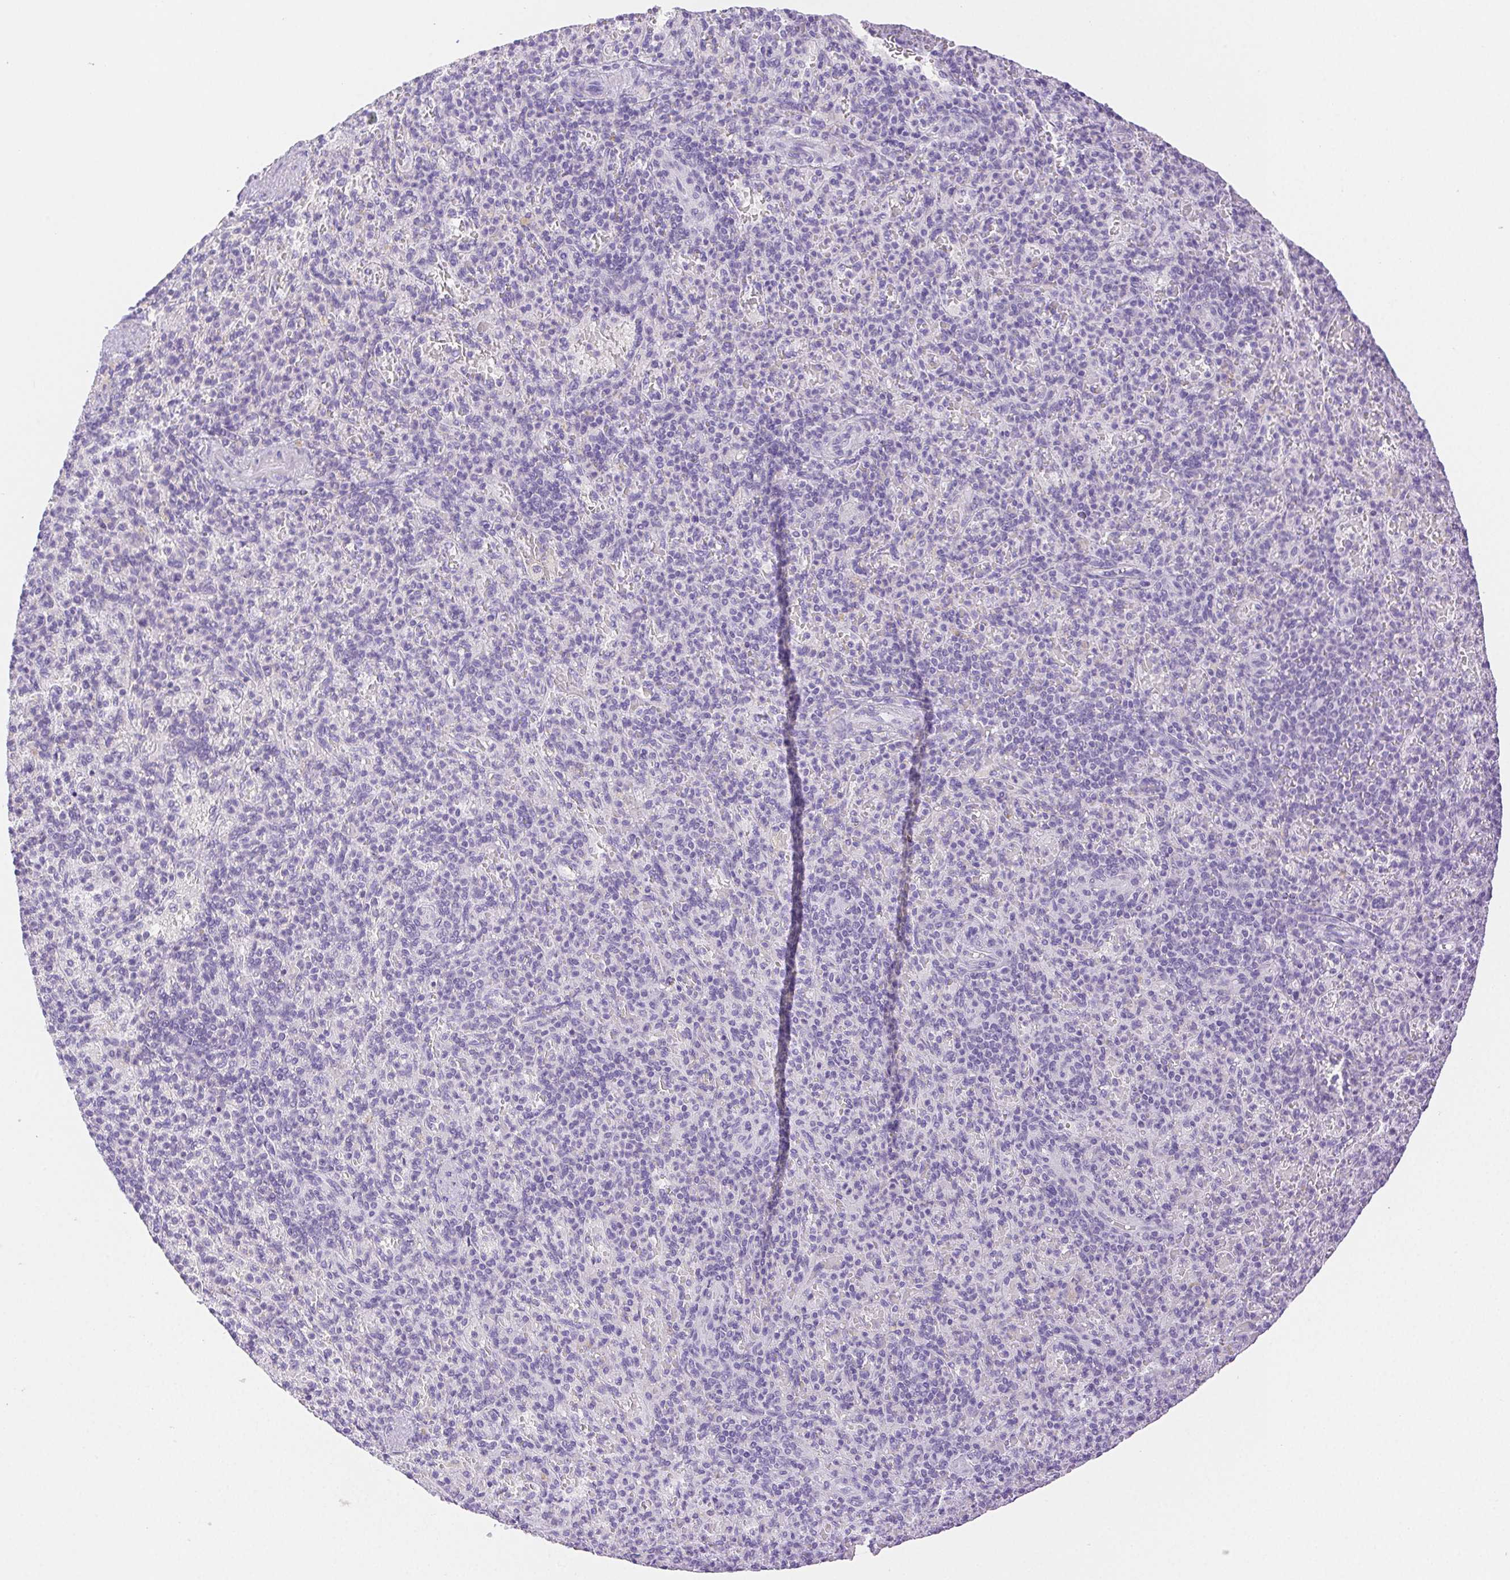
{"staining": {"intensity": "negative", "quantity": "none", "location": "none"}, "tissue": "spleen", "cell_type": "Cells in red pulp", "image_type": "normal", "snomed": [{"axis": "morphology", "description": "Normal tissue, NOS"}, {"axis": "topography", "description": "Spleen"}], "caption": "Immunohistochemistry (IHC) photomicrograph of benign spleen: spleen stained with DAB (3,3'-diaminobenzidine) demonstrates no significant protein positivity in cells in red pulp.", "gene": "SPACA4", "patient": {"sex": "female", "age": 74}}